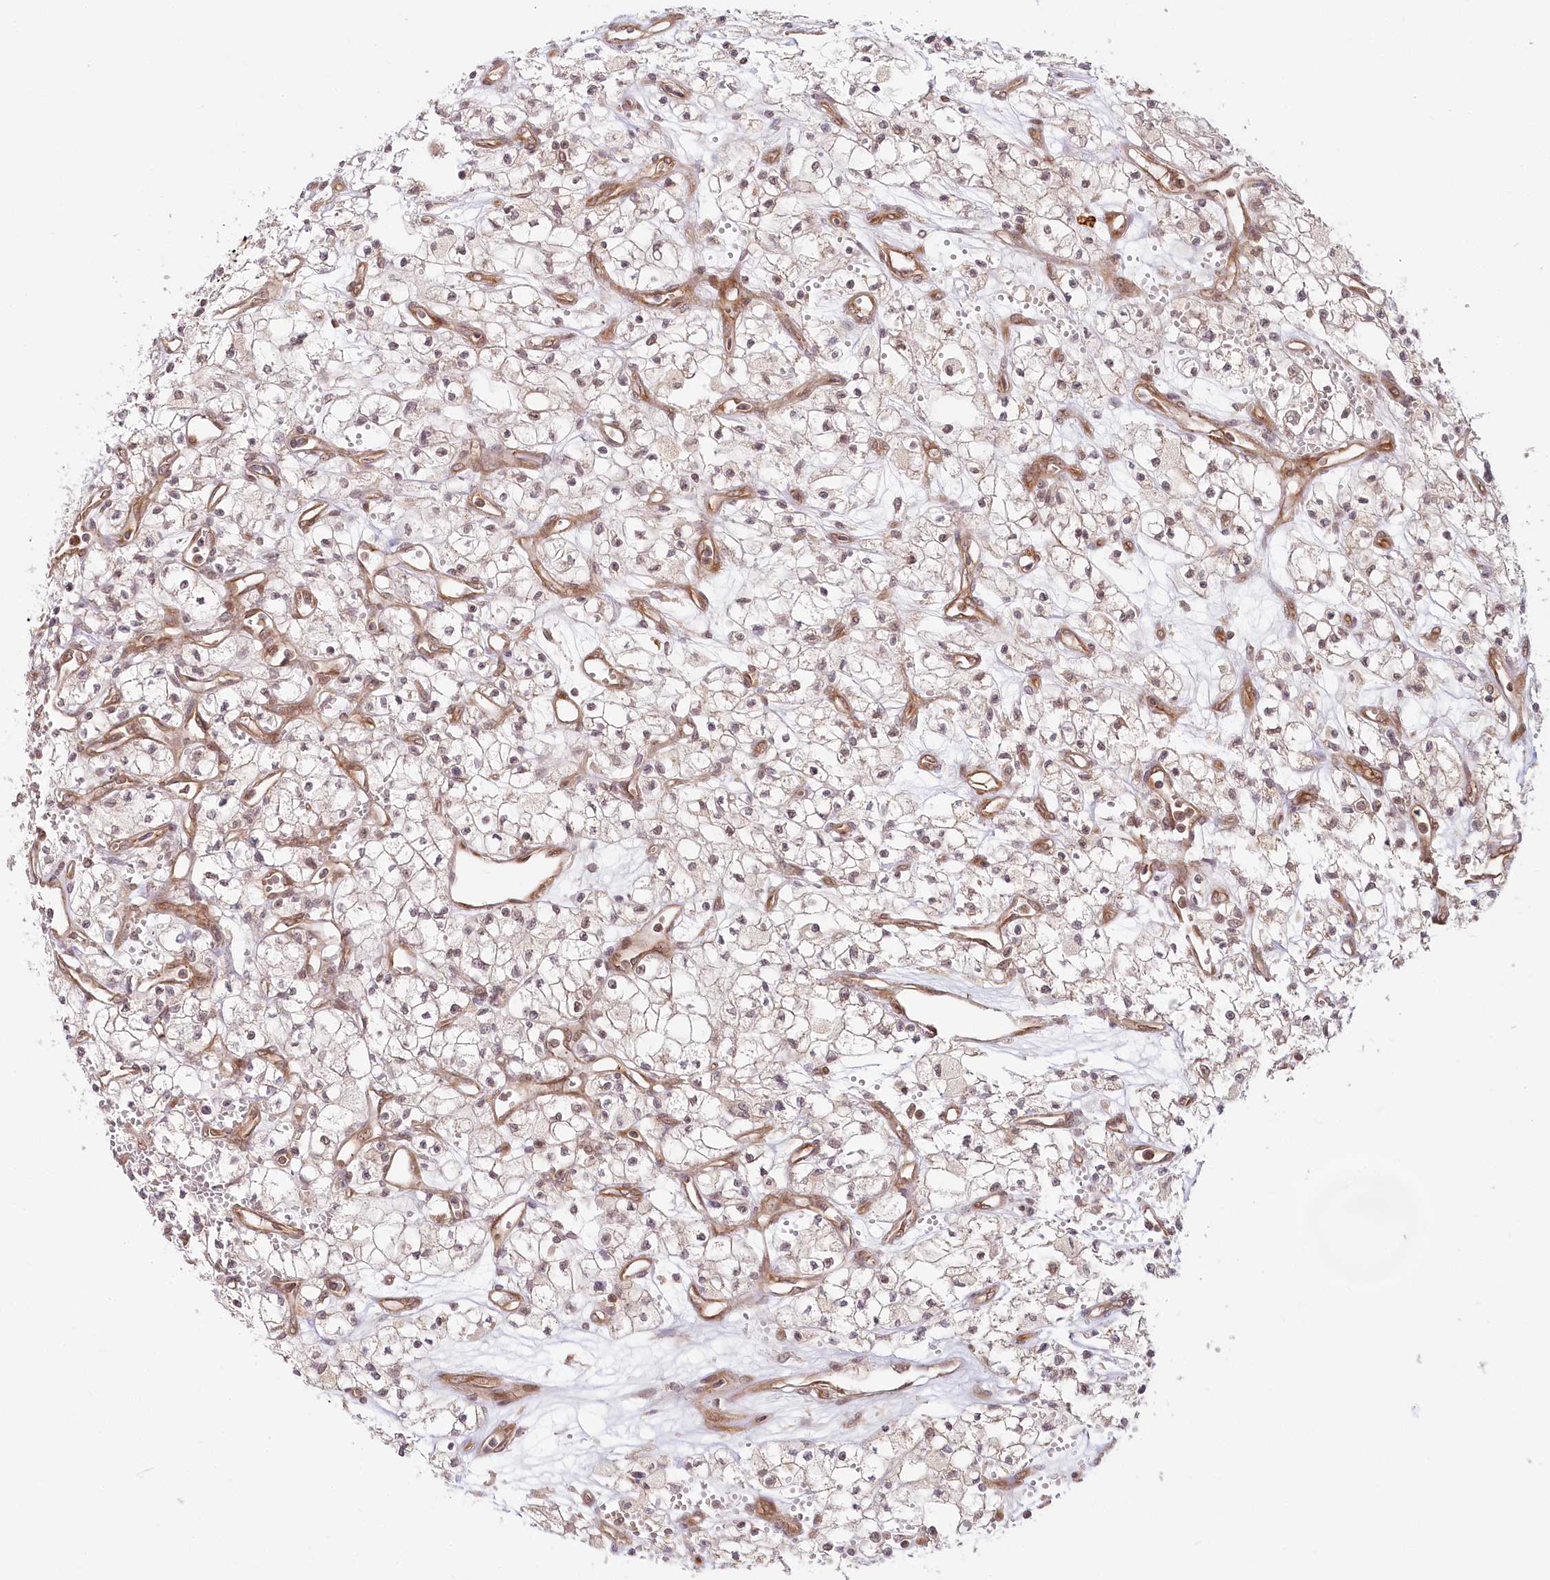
{"staining": {"intensity": "negative", "quantity": "none", "location": "none"}, "tissue": "renal cancer", "cell_type": "Tumor cells", "image_type": "cancer", "snomed": [{"axis": "morphology", "description": "Adenocarcinoma, NOS"}, {"axis": "topography", "description": "Kidney"}], "caption": "A high-resolution micrograph shows immunohistochemistry (IHC) staining of renal adenocarcinoma, which reveals no significant staining in tumor cells.", "gene": "CEP70", "patient": {"sex": "male", "age": 59}}